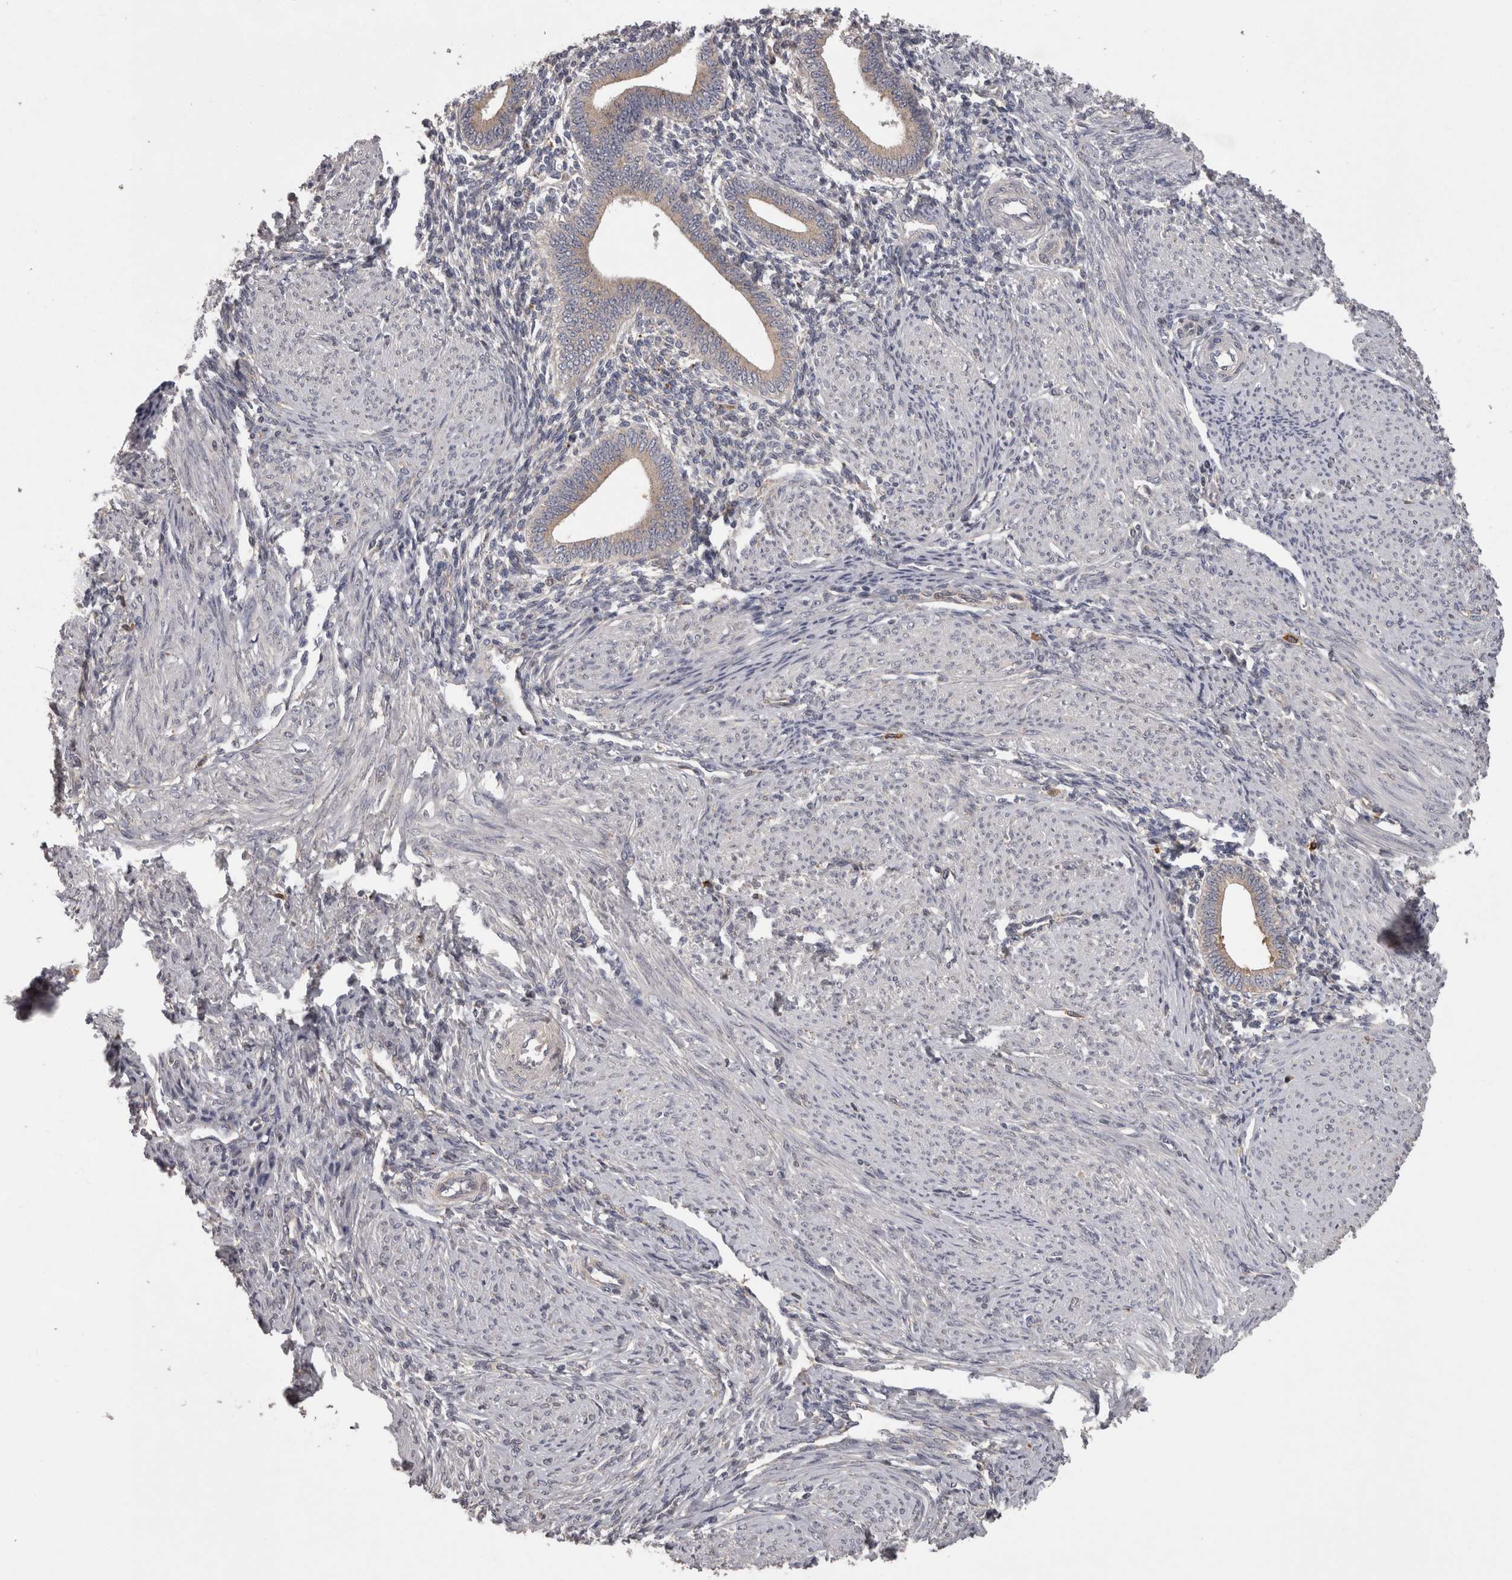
{"staining": {"intensity": "negative", "quantity": "none", "location": "none"}, "tissue": "endometrium", "cell_type": "Cells in endometrial stroma", "image_type": "normal", "snomed": [{"axis": "morphology", "description": "Normal tissue, NOS"}, {"axis": "topography", "description": "Endometrium"}], "caption": "This photomicrograph is of benign endometrium stained with immunohistochemistry (IHC) to label a protein in brown with the nuclei are counter-stained blue. There is no expression in cells in endometrial stroma.", "gene": "PCM1", "patient": {"sex": "female", "age": 42}}